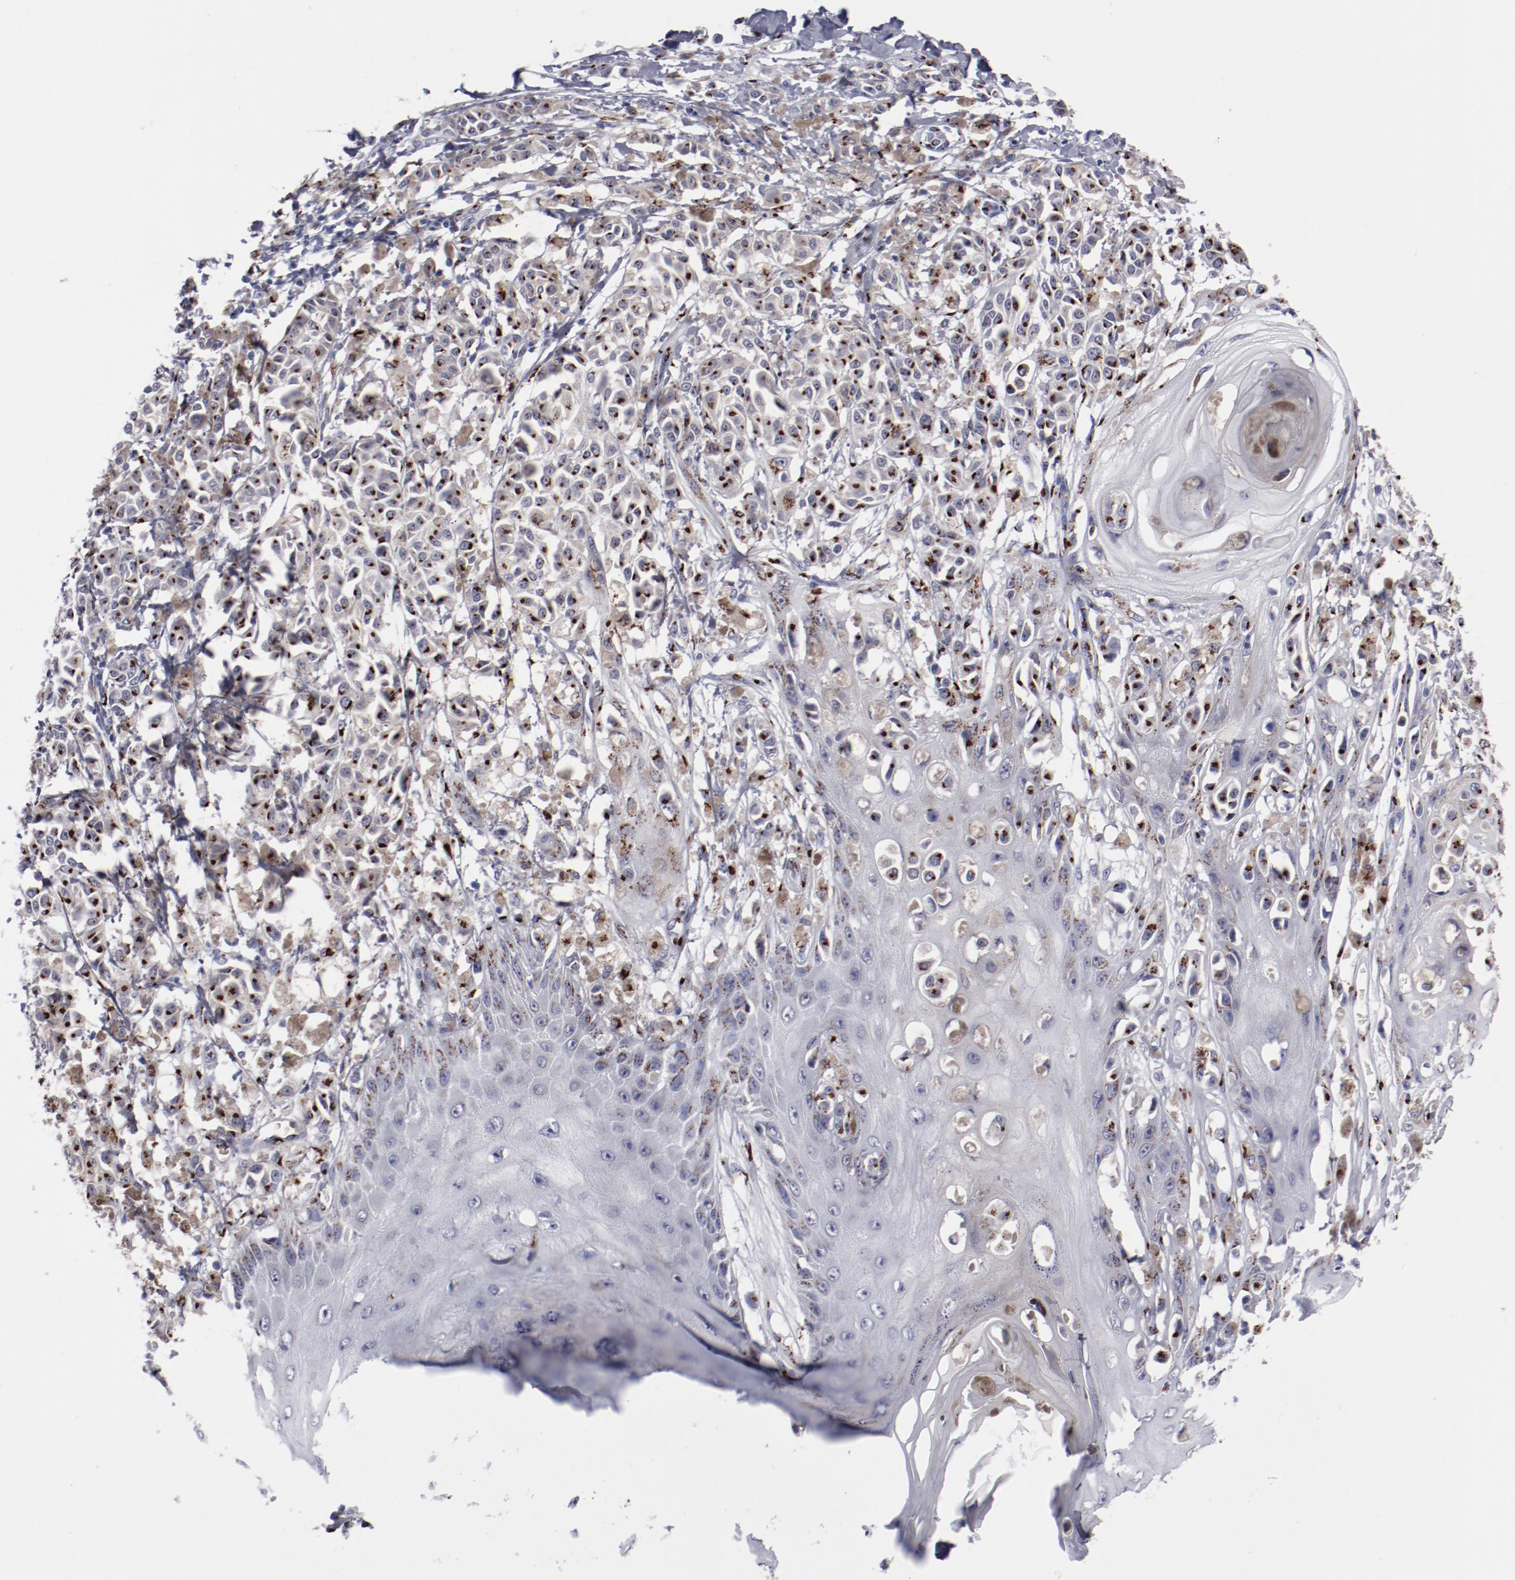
{"staining": {"intensity": "strong", "quantity": ">75%", "location": "cytoplasmic/membranous"}, "tissue": "melanoma", "cell_type": "Tumor cells", "image_type": "cancer", "snomed": [{"axis": "morphology", "description": "Malignant melanoma, NOS"}, {"axis": "topography", "description": "Skin"}], "caption": "Immunohistochemistry histopathology image of neoplastic tissue: human melanoma stained using immunohistochemistry (IHC) displays high levels of strong protein expression localized specifically in the cytoplasmic/membranous of tumor cells, appearing as a cytoplasmic/membranous brown color.", "gene": "GOLIM4", "patient": {"sex": "male", "age": 76}}